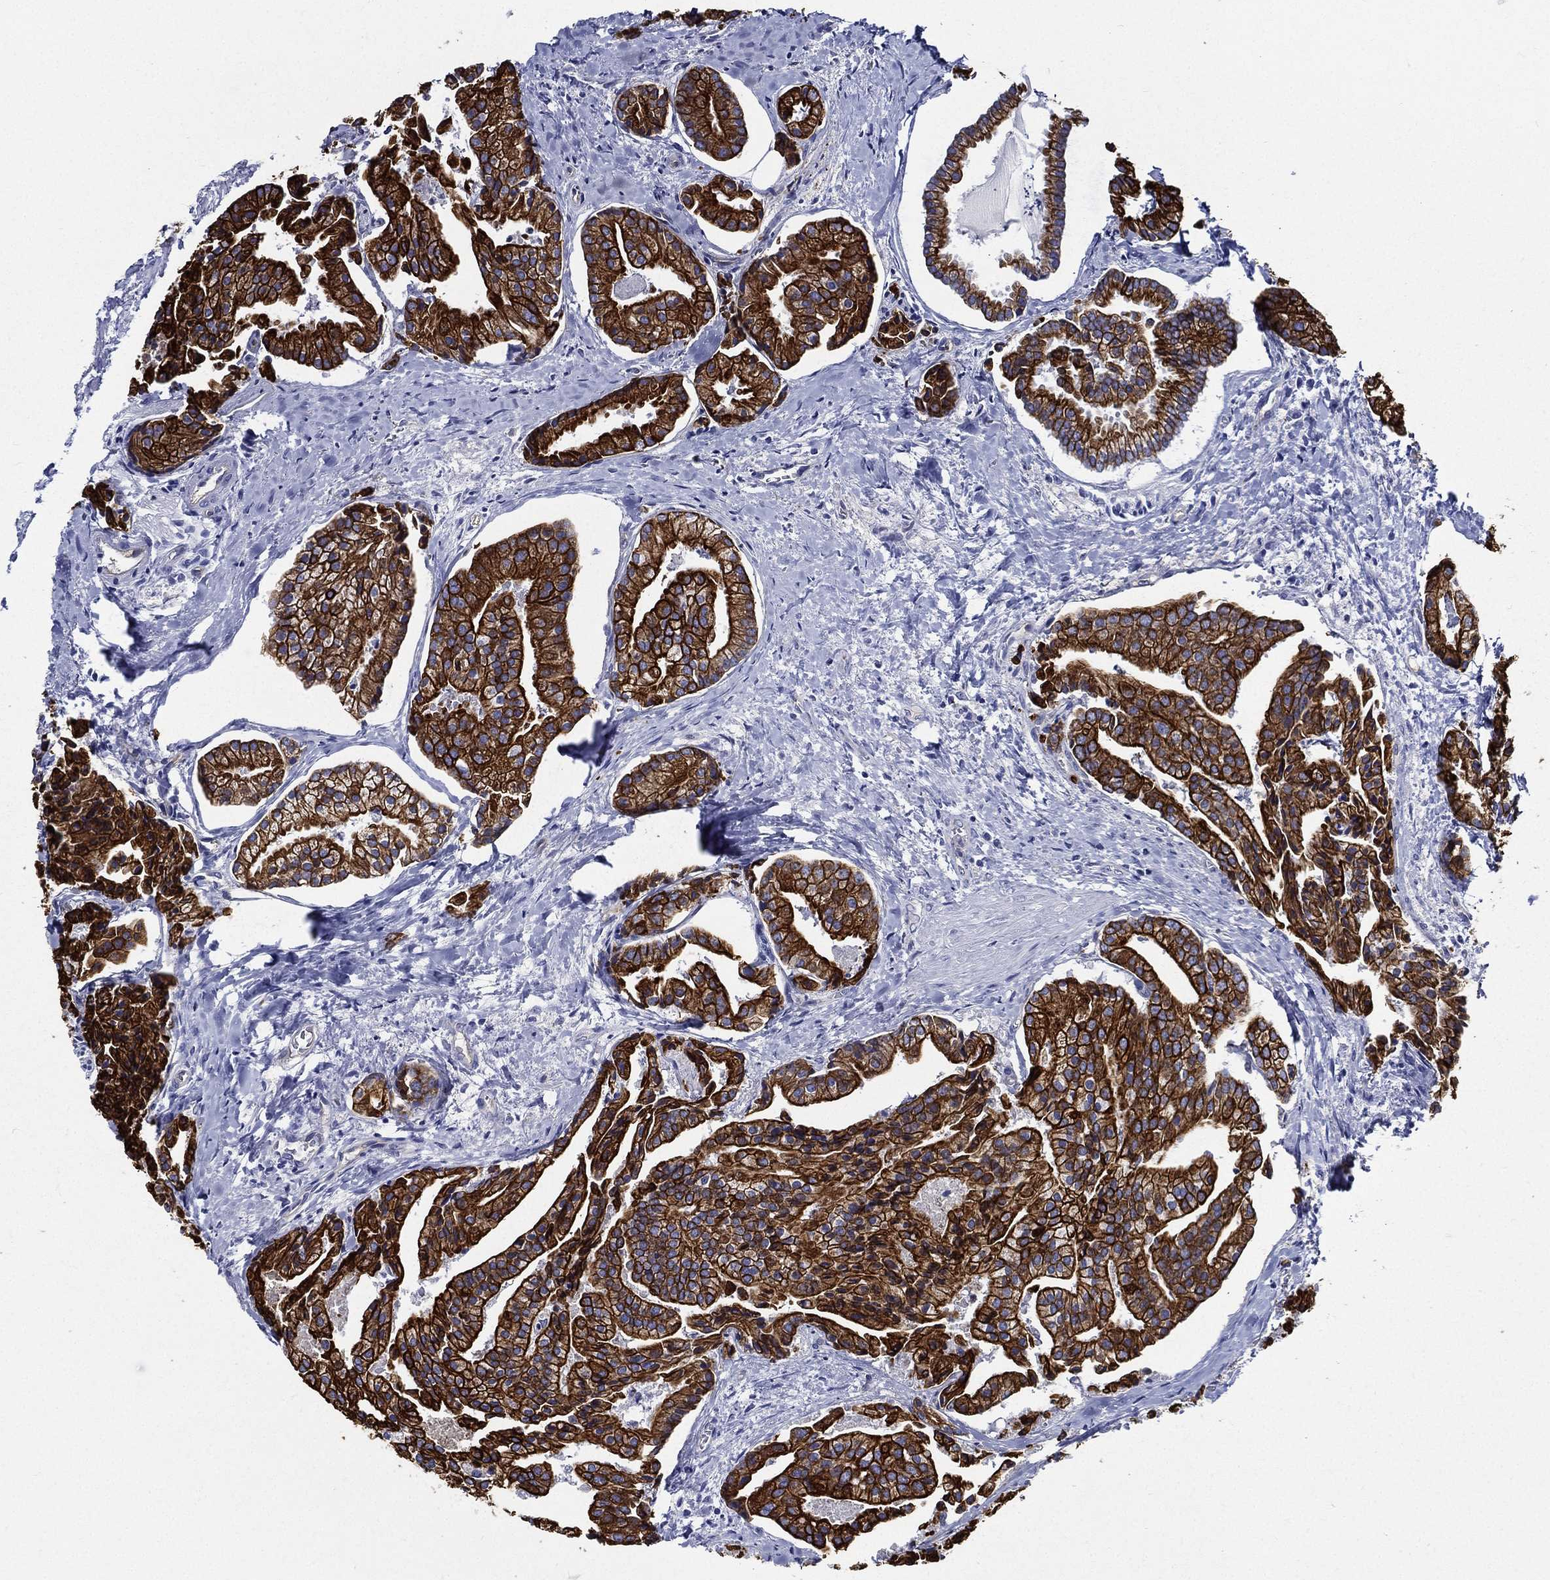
{"staining": {"intensity": "strong", "quantity": ">75%", "location": "cytoplasmic/membranous"}, "tissue": "prostate cancer", "cell_type": "Tumor cells", "image_type": "cancer", "snomed": [{"axis": "morphology", "description": "Adenocarcinoma, NOS"}, {"axis": "topography", "description": "Prostate and seminal vesicle, NOS"}, {"axis": "topography", "description": "Prostate"}], "caption": "Protein analysis of adenocarcinoma (prostate) tissue reveals strong cytoplasmic/membranous staining in approximately >75% of tumor cells.", "gene": "NEDD9", "patient": {"sex": "male", "age": 44}}